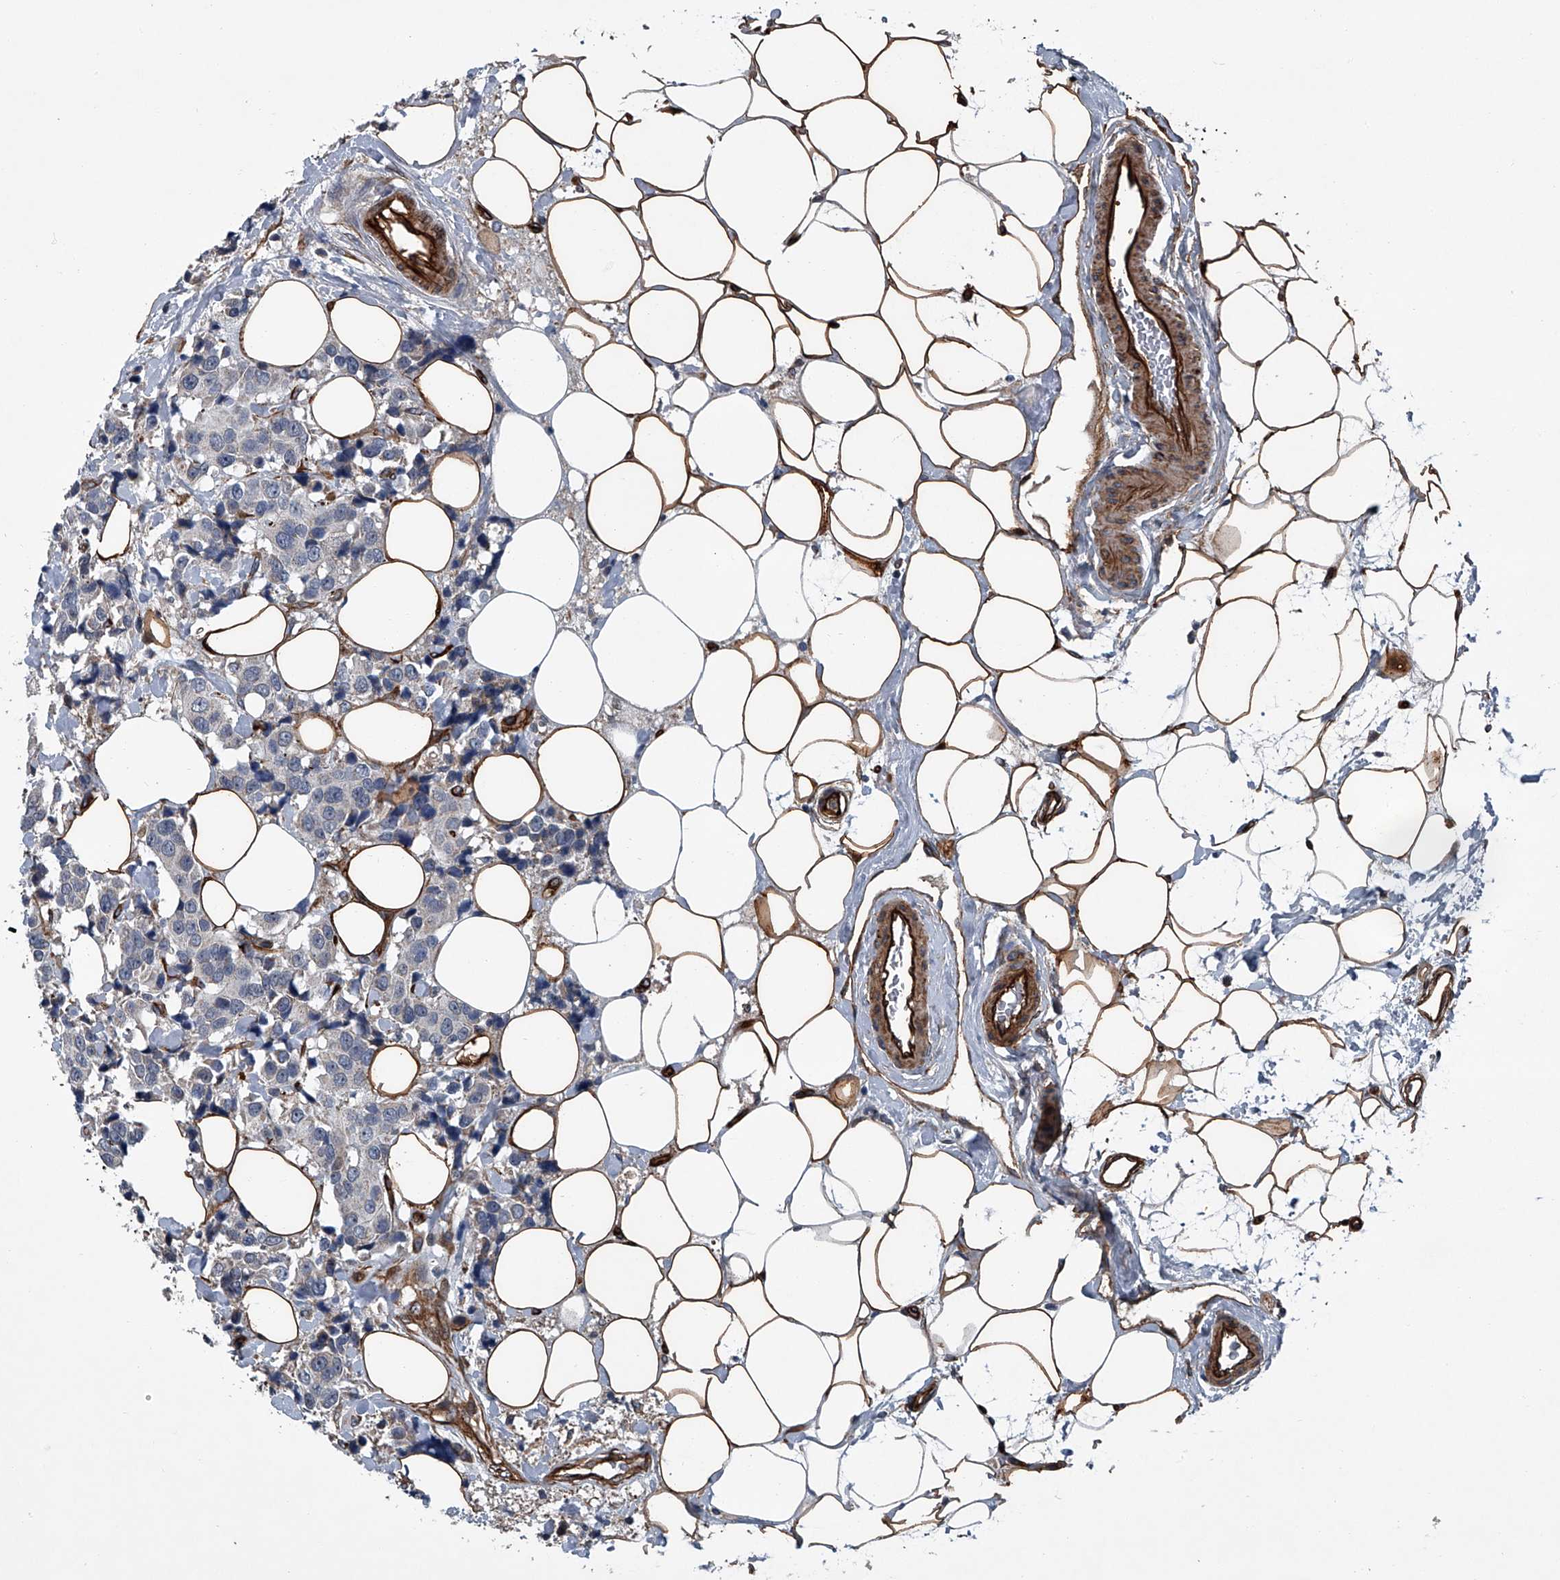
{"staining": {"intensity": "weak", "quantity": "<25%", "location": "cytoplasmic/membranous,nuclear"}, "tissue": "breast cancer", "cell_type": "Tumor cells", "image_type": "cancer", "snomed": [{"axis": "morphology", "description": "Normal tissue, NOS"}, {"axis": "morphology", "description": "Duct carcinoma"}, {"axis": "topography", "description": "Breast"}], "caption": "There is no significant staining in tumor cells of breast invasive ductal carcinoma. (DAB immunohistochemistry (IHC) visualized using brightfield microscopy, high magnification).", "gene": "LDLRAD2", "patient": {"sex": "female", "age": 39}}